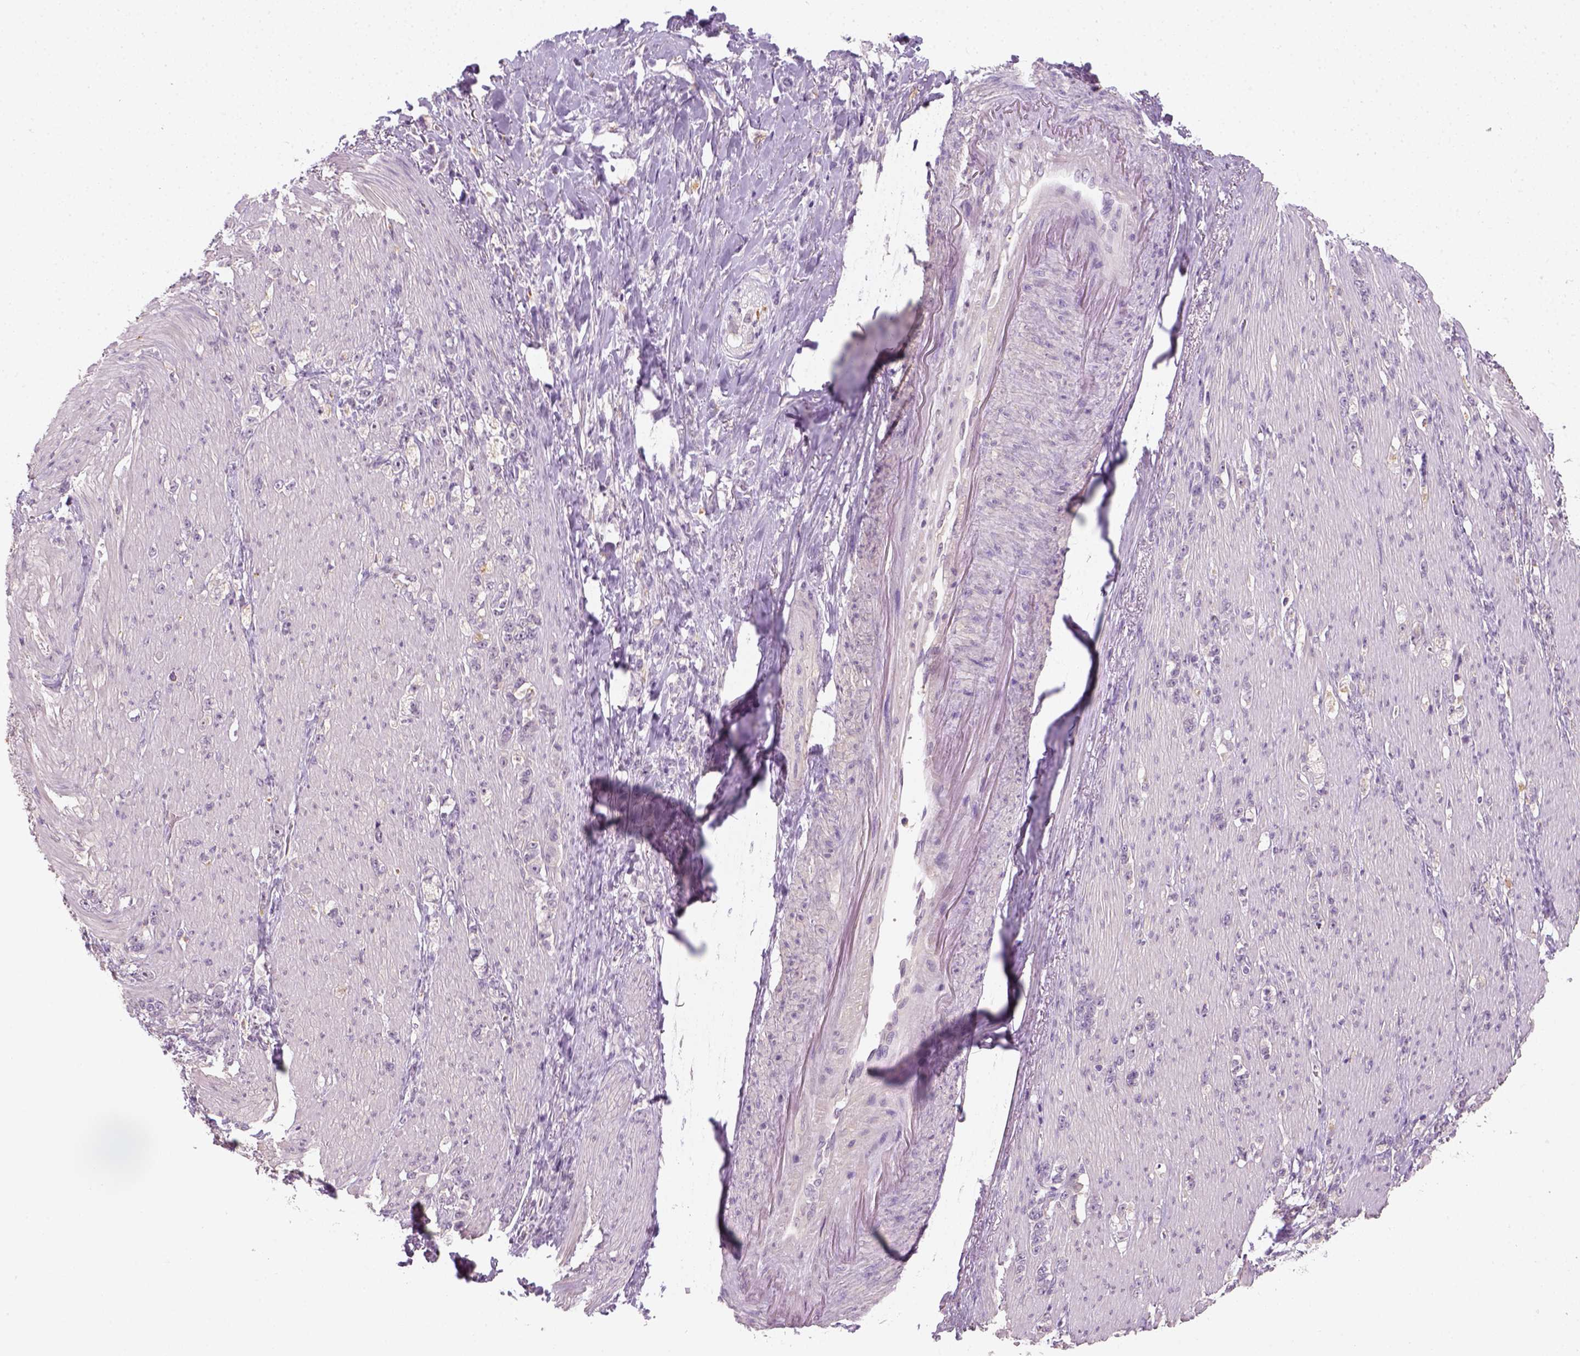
{"staining": {"intensity": "negative", "quantity": "none", "location": "none"}, "tissue": "stomach cancer", "cell_type": "Tumor cells", "image_type": "cancer", "snomed": [{"axis": "morphology", "description": "Adenocarcinoma, NOS"}, {"axis": "topography", "description": "Stomach, lower"}], "caption": "Adenocarcinoma (stomach) stained for a protein using IHC displays no staining tumor cells.", "gene": "FAM163B", "patient": {"sex": "male", "age": 88}}